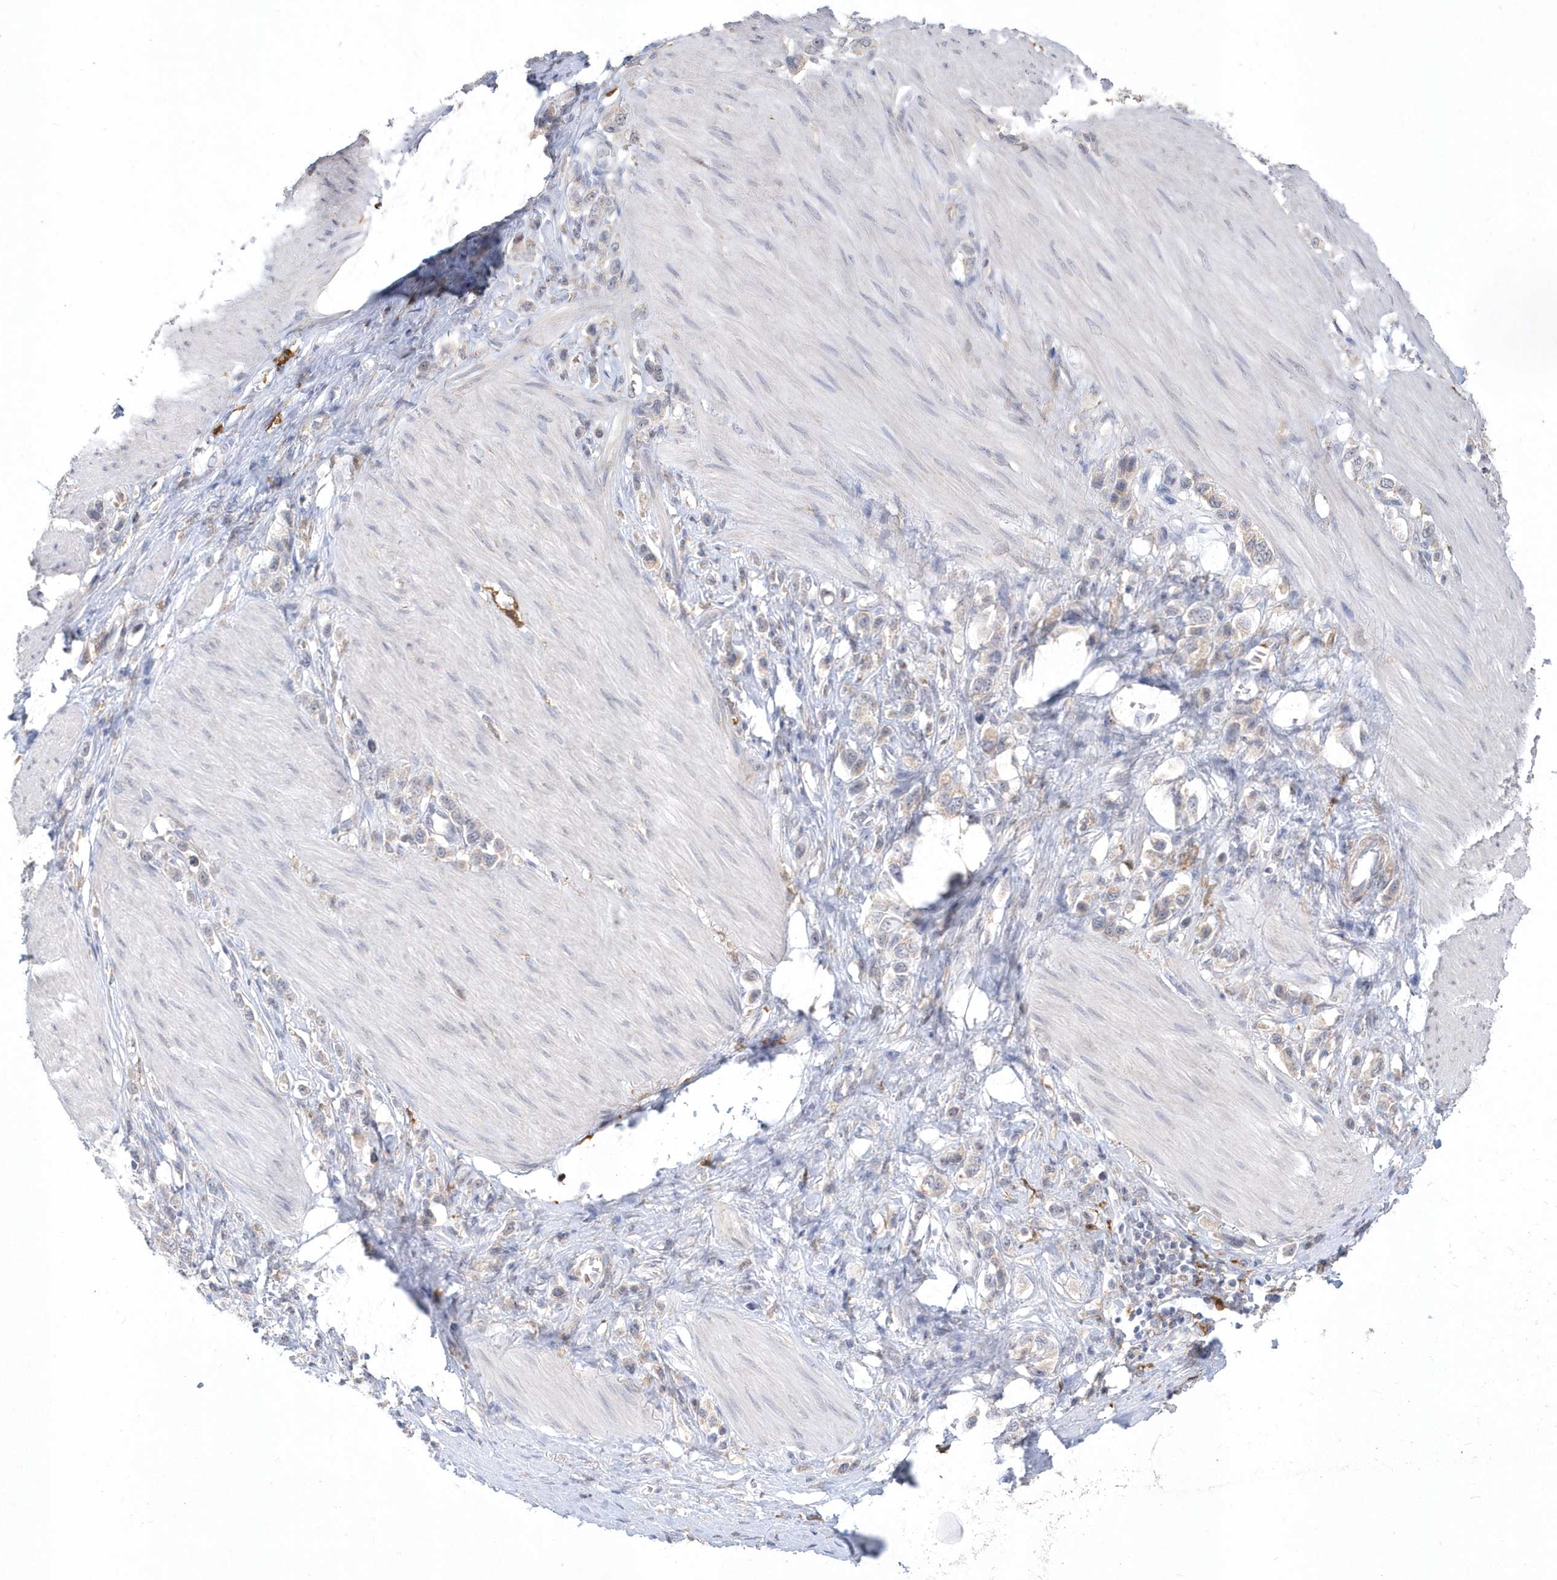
{"staining": {"intensity": "negative", "quantity": "none", "location": "none"}, "tissue": "stomach cancer", "cell_type": "Tumor cells", "image_type": "cancer", "snomed": [{"axis": "morphology", "description": "Adenocarcinoma, NOS"}, {"axis": "topography", "description": "Stomach"}], "caption": "Histopathology image shows no significant protein staining in tumor cells of stomach cancer. (Immunohistochemistry (ihc), brightfield microscopy, high magnification).", "gene": "TSPEAR", "patient": {"sex": "female", "age": 65}}